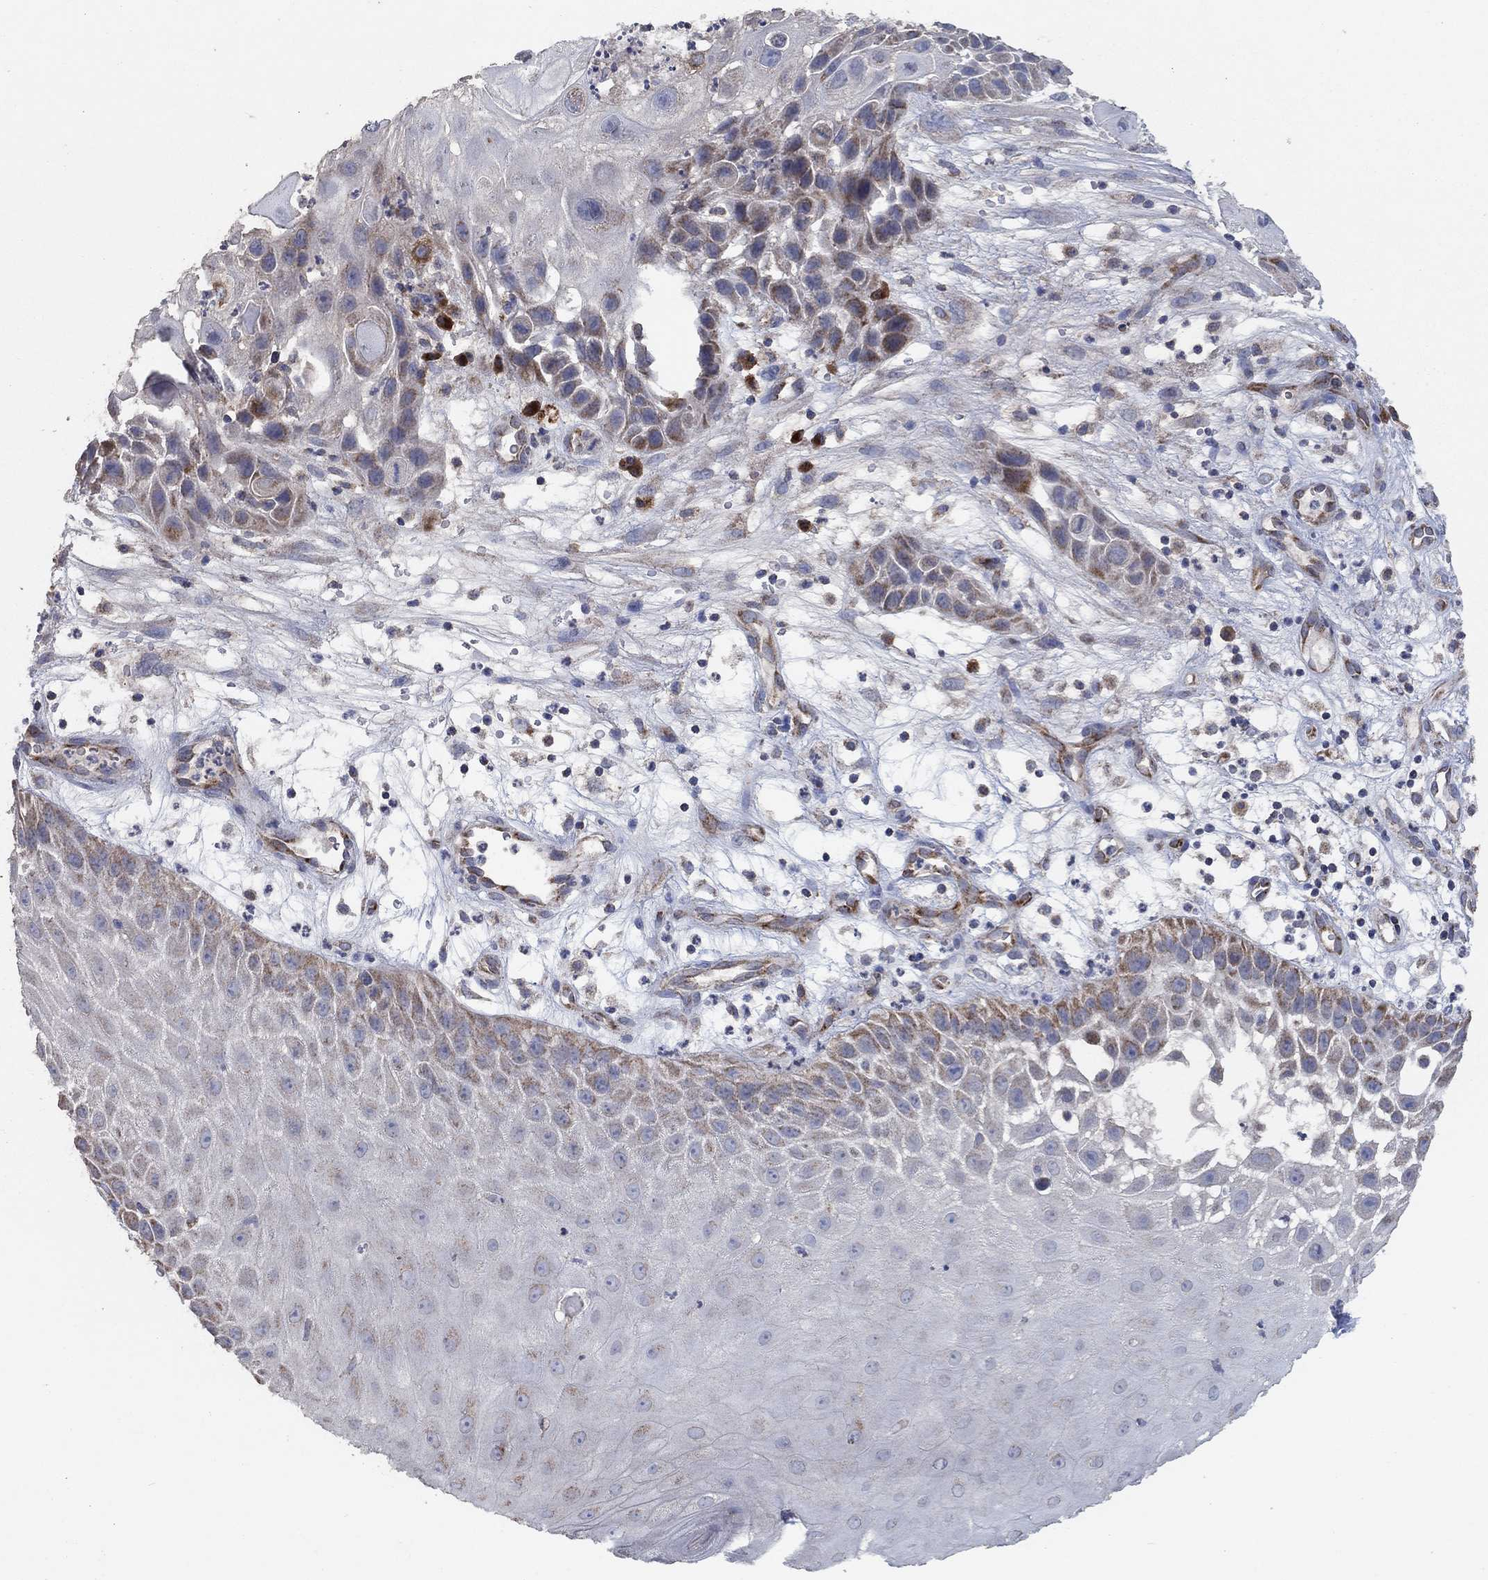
{"staining": {"intensity": "moderate", "quantity": "<25%", "location": "cytoplasmic/membranous"}, "tissue": "skin cancer", "cell_type": "Tumor cells", "image_type": "cancer", "snomed": [{"axis": "morphology", "description": "Normal tissue, NOS"}, {"axis": "morphology", "description": "Squamous cell carcinoma, NOS"}, {"axis": "topography", "description": "Skin"}], "caption": "Moderate cytoplasmic/membranous protein staining is present in about <25% of tumor cells in skin squamous cell carcinoma.", "gene": "HID1", "patient": {"sex": "male", "age": 79}}